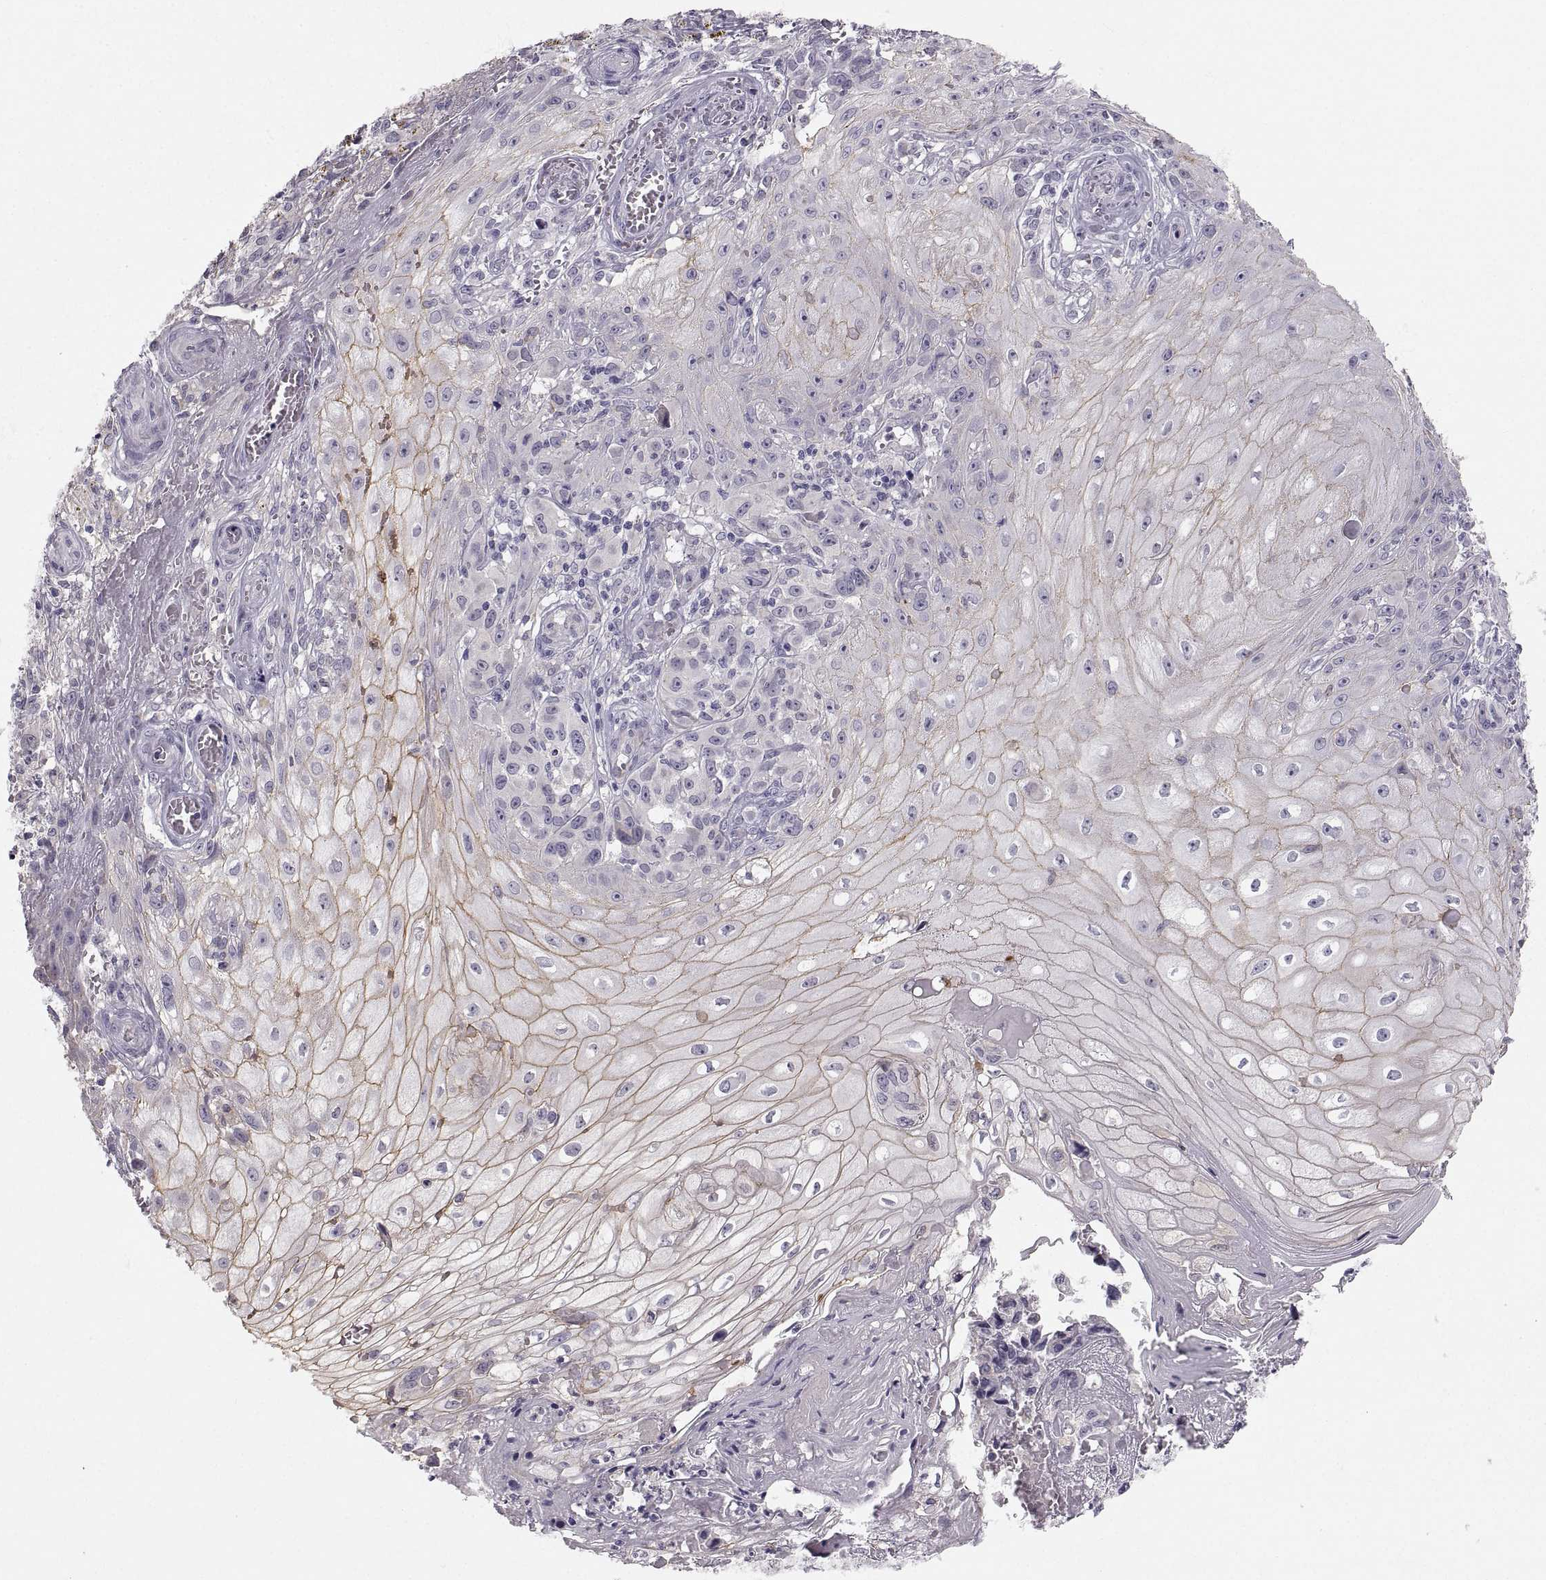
{"staining": {"intensity": "negative", "quantity": "none", "location": "none"}, "tissue": "melanoma", "cell_type": "Tumor cells", "image_type": "cancer", "snomed": [{"axis": "morphology", "description": "Malignant melanoma, NOS"}, {"axis": "topography", "description": "Skin"}], "caption": "Protein analysis of melanoma shows no significant staining in tumor cells. The staining is performed using DAB (3,3'-diaminobenzidine) brown chromogen with nuclei counter-stained in using hematoxylin.", "gene": "ZNF185", "patient": {"sex": "female", "age": 53}}